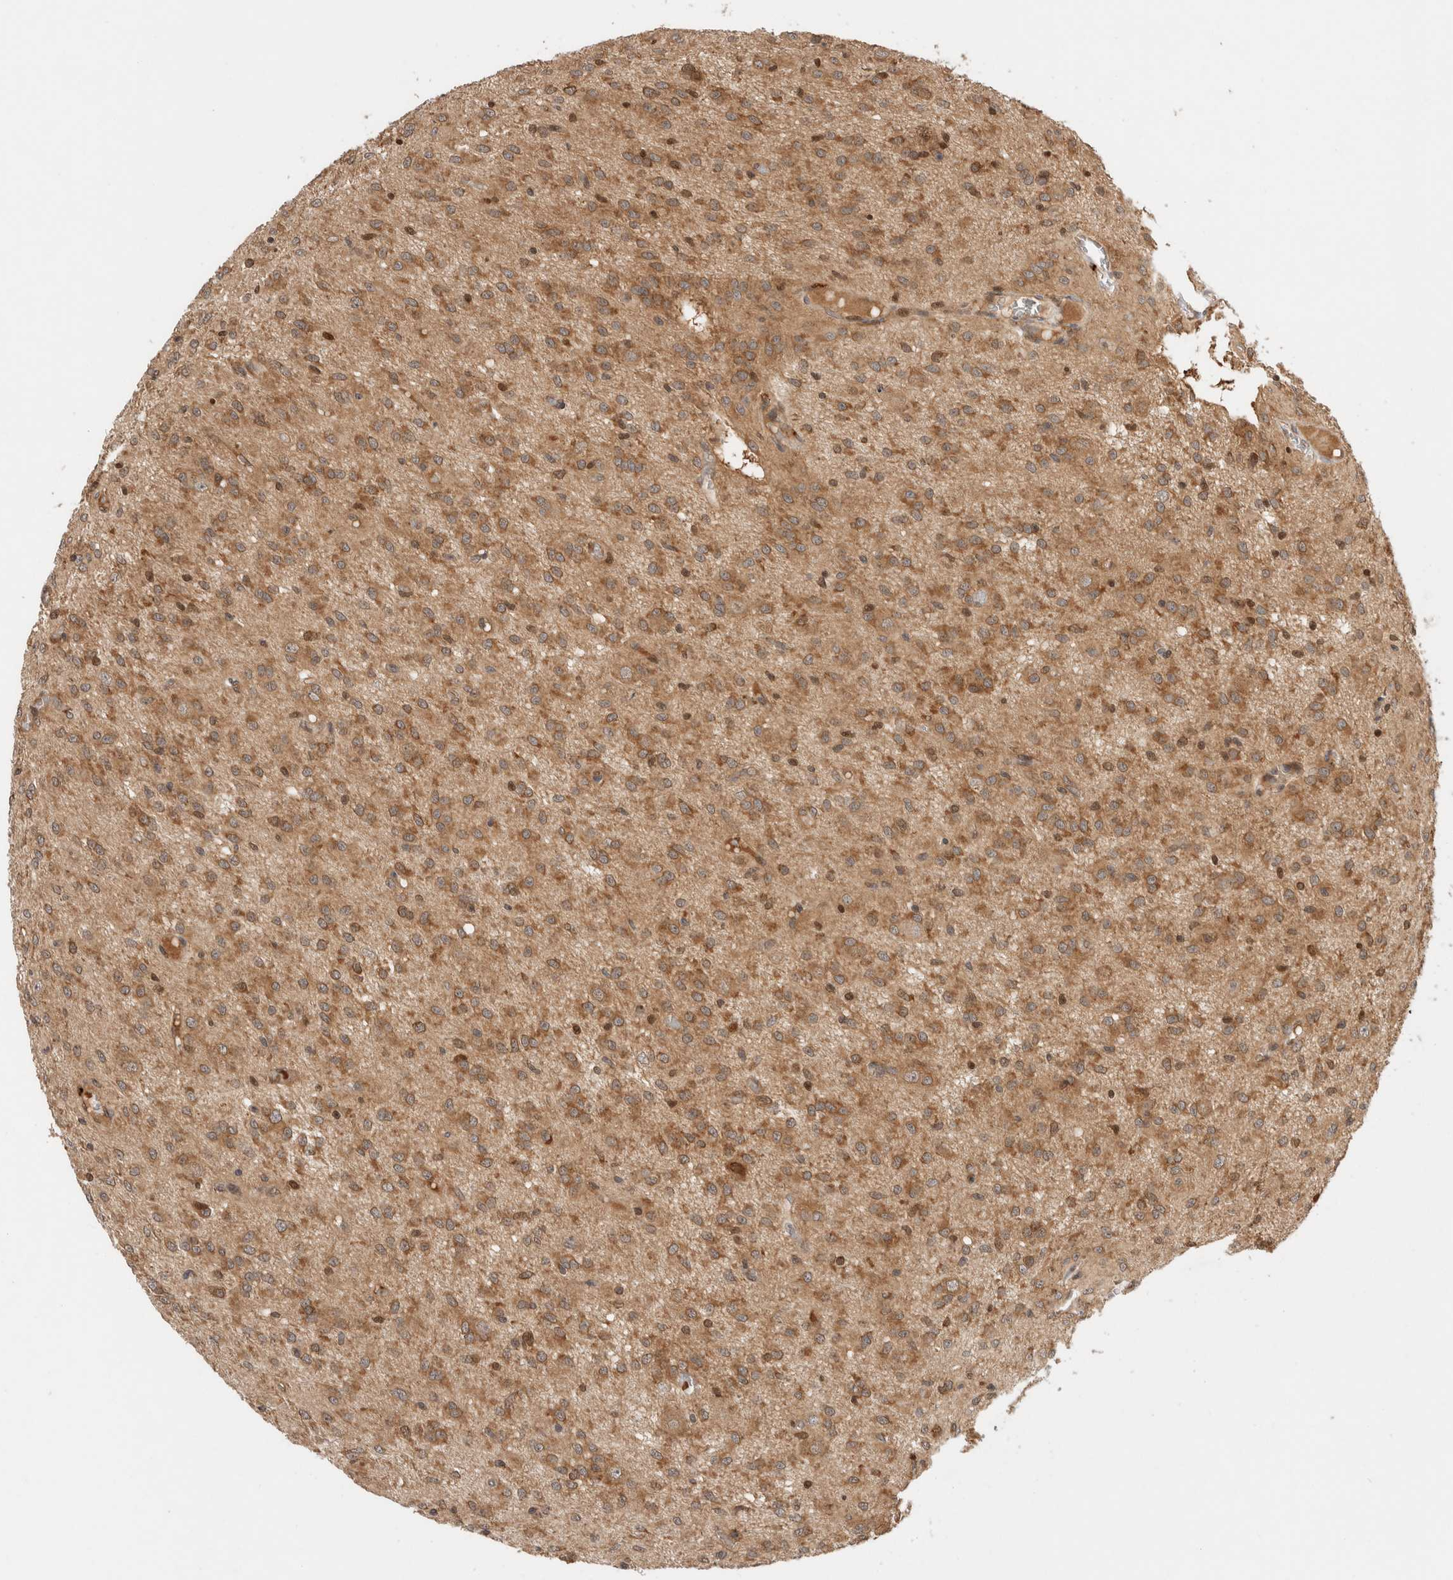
{"staining": {"intensity": "moderate", "quantity": ">75%", "location": "cytoplasmic/membranous"}, "tissue": "glioma", "cell_type": "Tumor cells", "image_type": "cancer", "snomed": [{"axis": "morphology", "description": "Glioma, malignant, High grade"}, {"axis": "topography", "description": "Brain"}], "caption": "The histopathology image shows staining of glioma, revealing moderate cytoplasmic/membranous protein staining (brown color) within tumor cells.", "gene": "OTUD6B", "patient": {"sex": "female", "age": 59}}